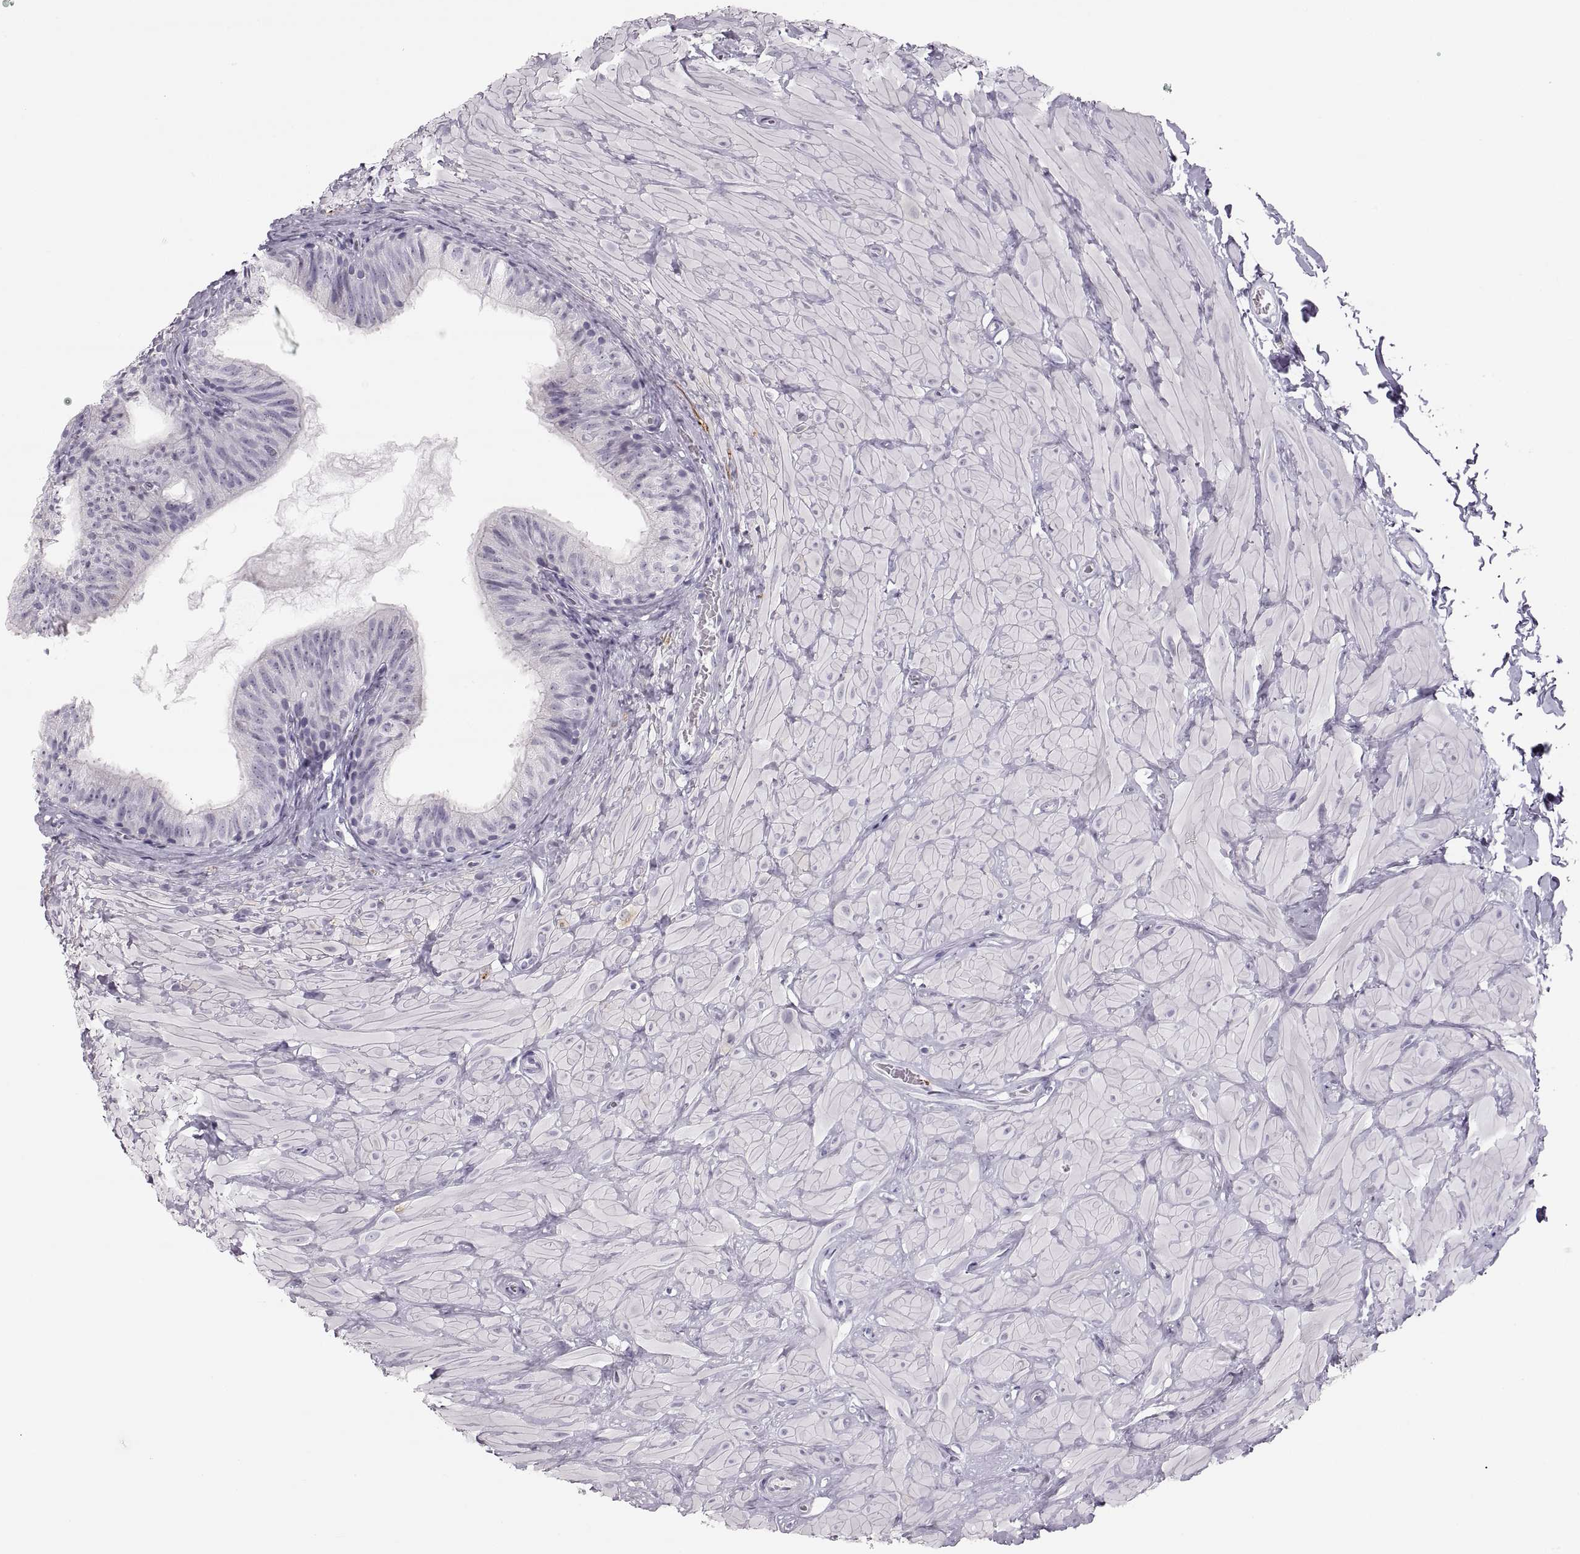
{"staining": {"intensity": "negative", "quantity": "none", "location": "none"}, "tissue": "epididymis", "cell_type": "Glandular cells", "image_type": "normal", "snomed": [{"axis": "morphology", "description": "Normal tissue, NOS"}, {"axis": "topography", "description": "Epididymis"}, {"axis": "topography", "description": "Vas deferens"}], "caption": "Micrograph shows no protein staining in glandular cells of unremarkable epididymis. (Immunohistochemistry (ihc), brightfield microscopy, high magnification).", "gene": "MILR1", "patient": {"sex": "male", "age": 23}}